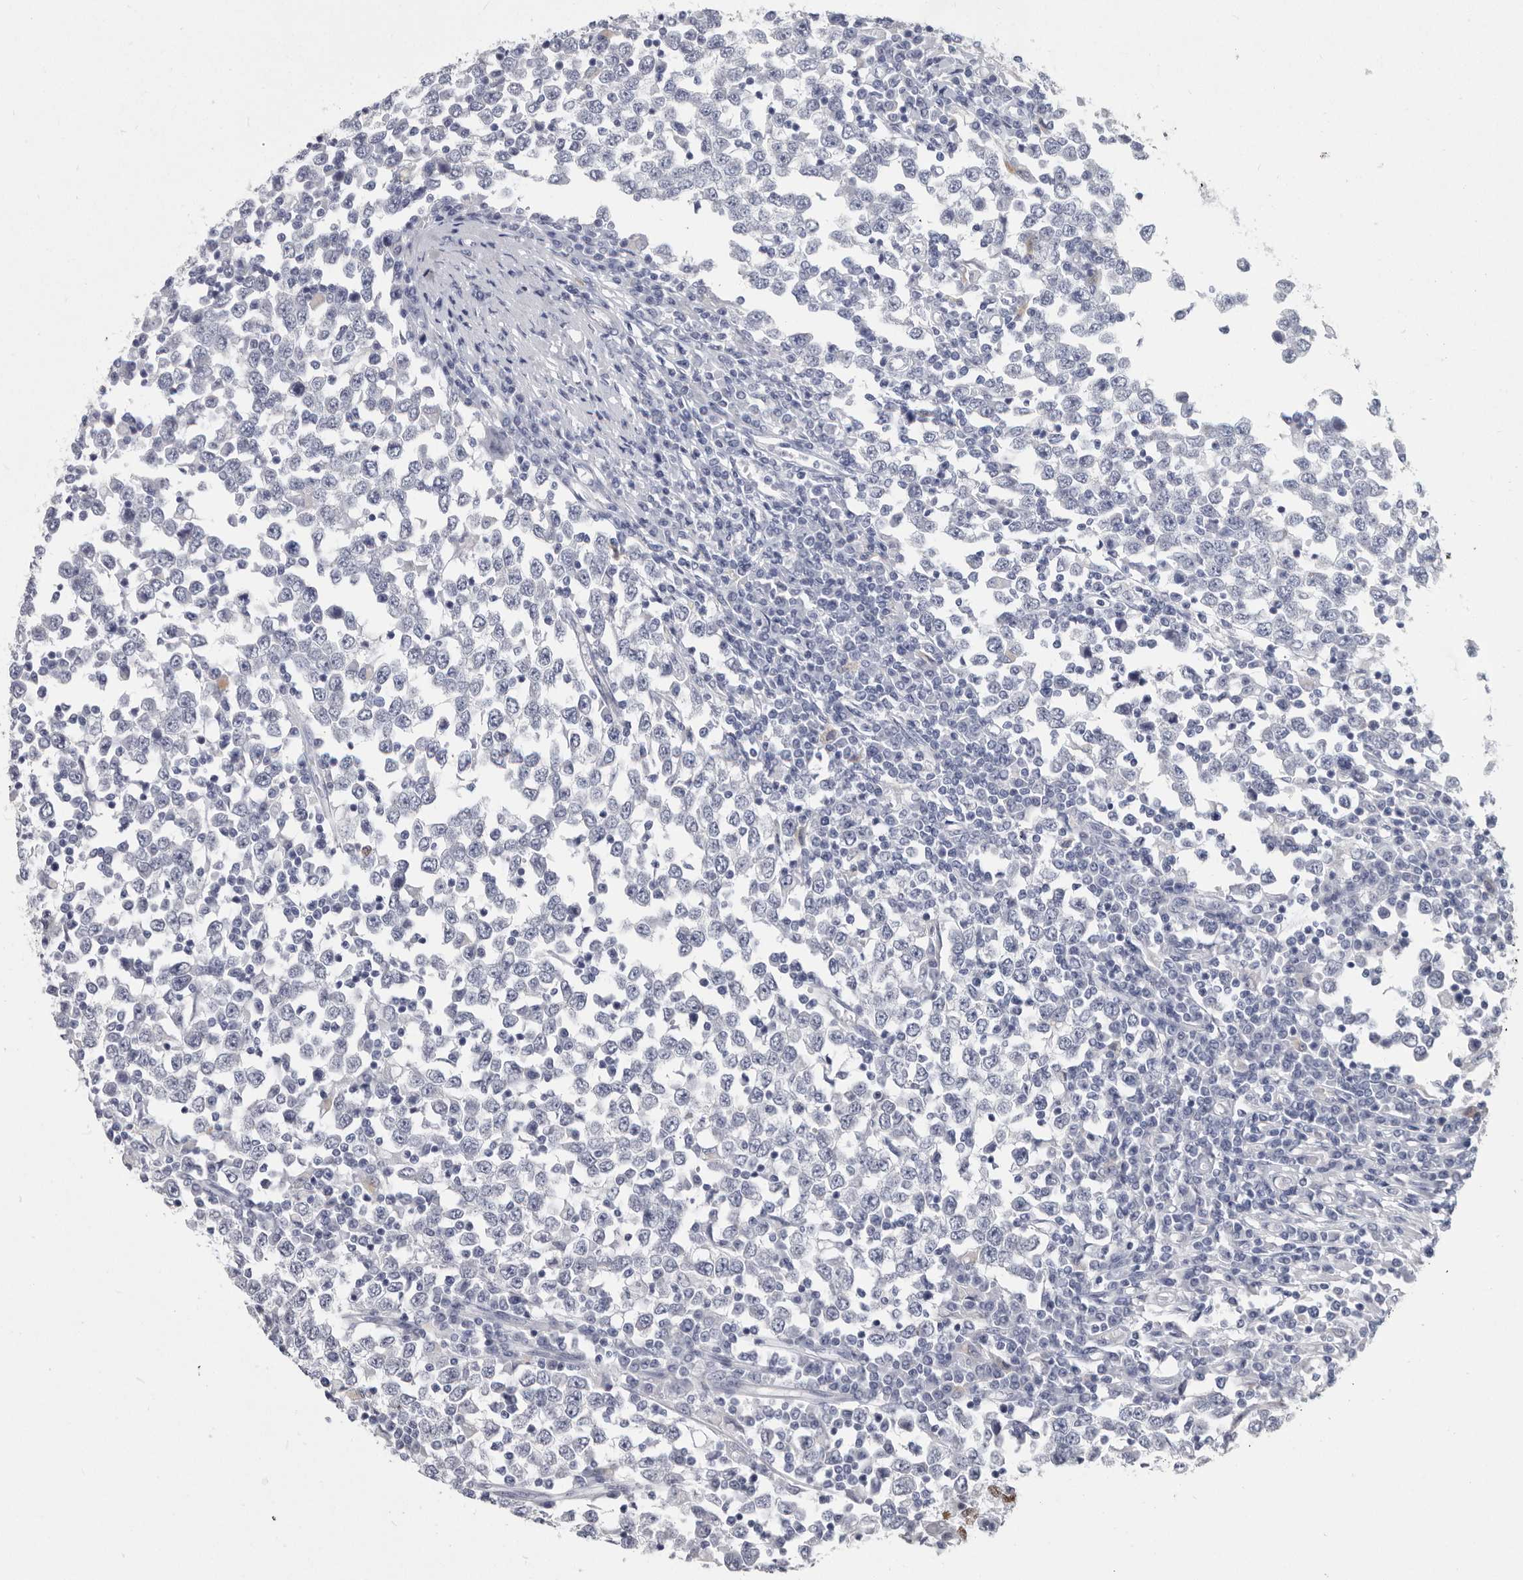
{"staining": {"intensity": "negative", "quantity": "none", "location": "none"}, "tissue": "testis cancer", "cell_type": "Tumor cells", "image_type": "cancer", "snomed": [{"axis": "morphology", "description": "Seminoma, NOS"}, {"axis": "topography", "description": "Testis"}], "caption": "Immunohistochemistry (IHC) of testis cancer (seminoma) exhibits no staining in tumor cells.", "gene": "WRAP73", "patient": {"sex": "male", "age": 65}}